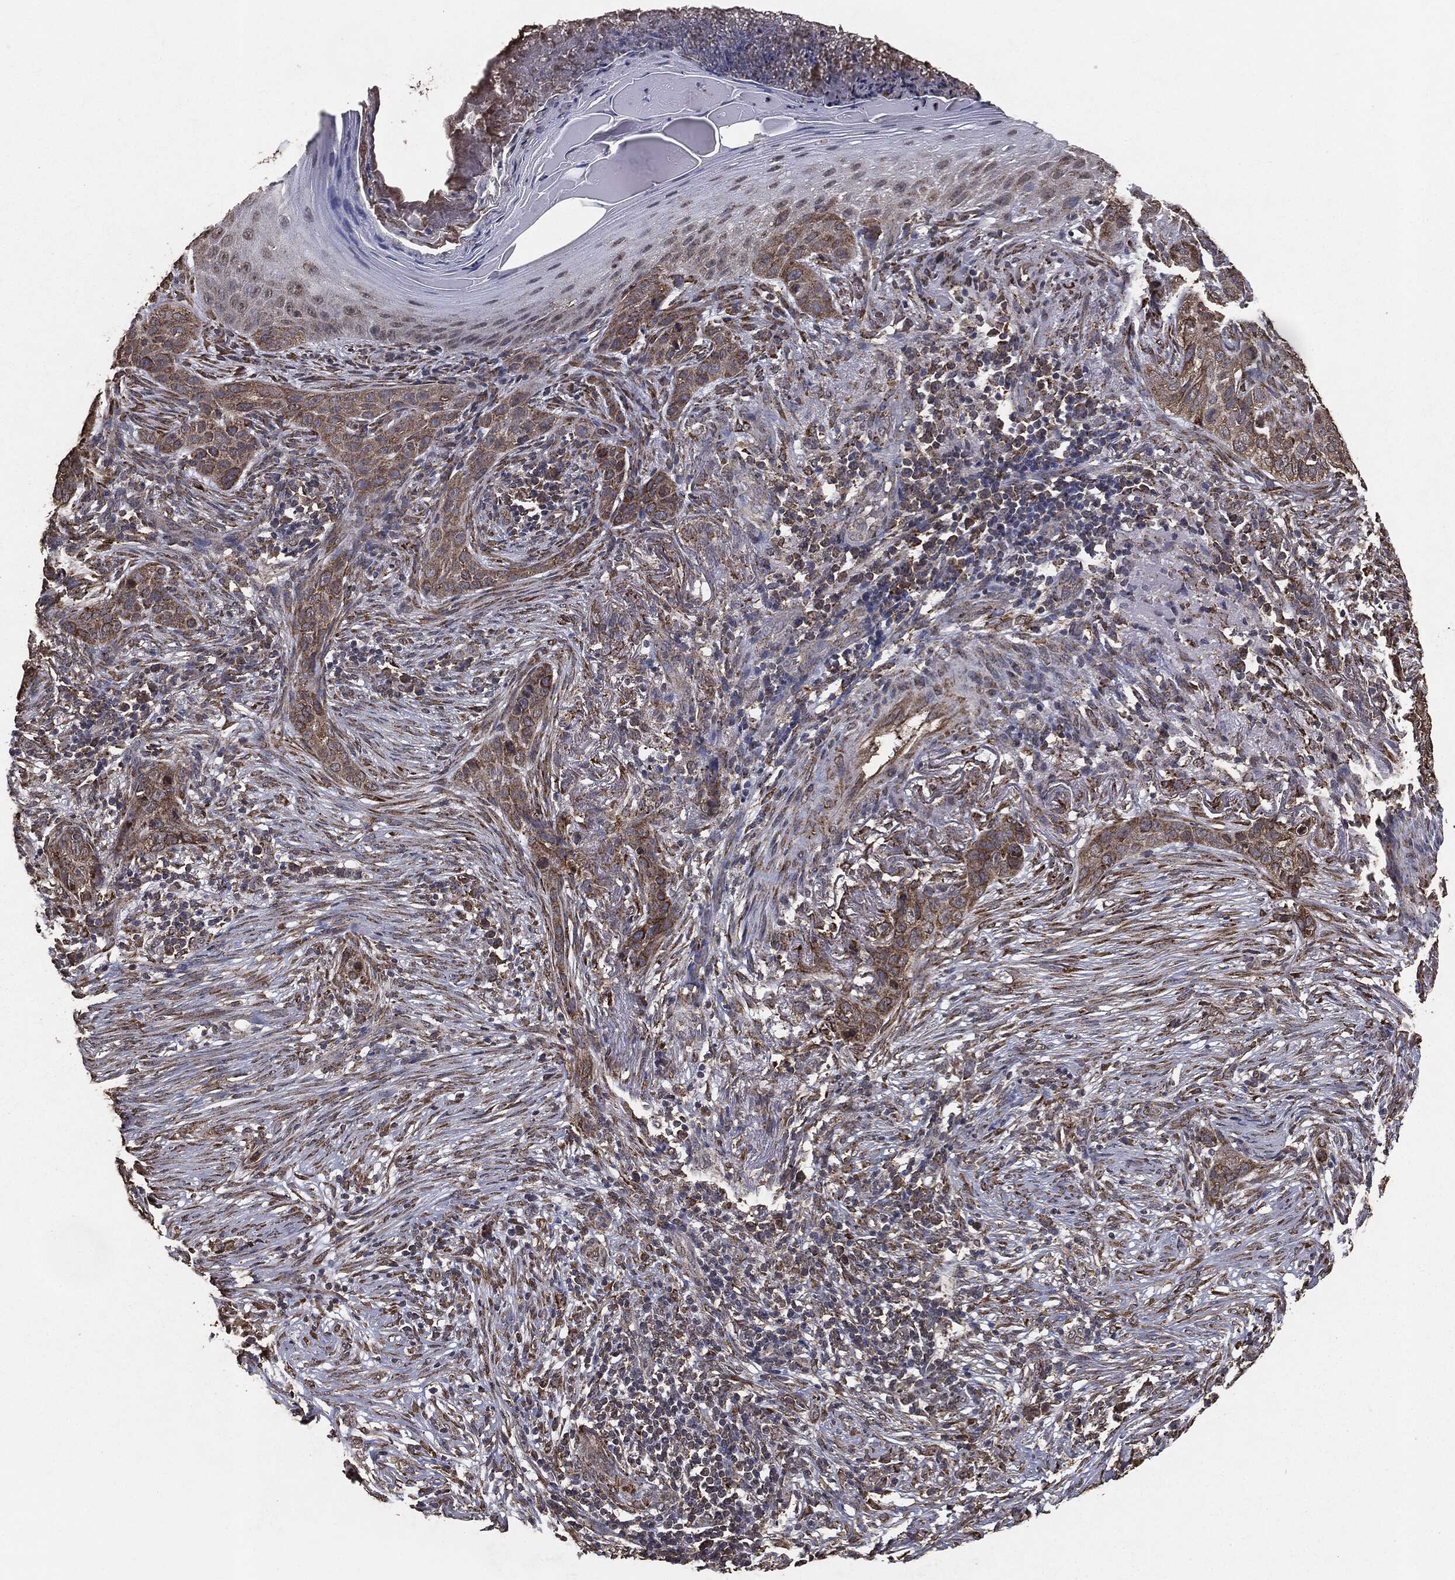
{"staining": {"intensity": "weak", "quantity": "25%-75%", "location": "cytoplasmic/membranous"}, "tissue": "skin cancer", "cell_type": "Tumor cells", "image_type": "cancer", "snomed": [{"axis": "morphology", "description": "Squamous cell carcinoma, NOS"}, {"axis": "topography", "description": "Skin"}], "caption": "Immunohistochemistry (IHC) of skin cancer reveals low levels of weak cytoplasmic/membranous expression in approximately 25%-75% of tumor cells.", "gene": "MTOR", "patient": {"sex": "male", "age": 88}}